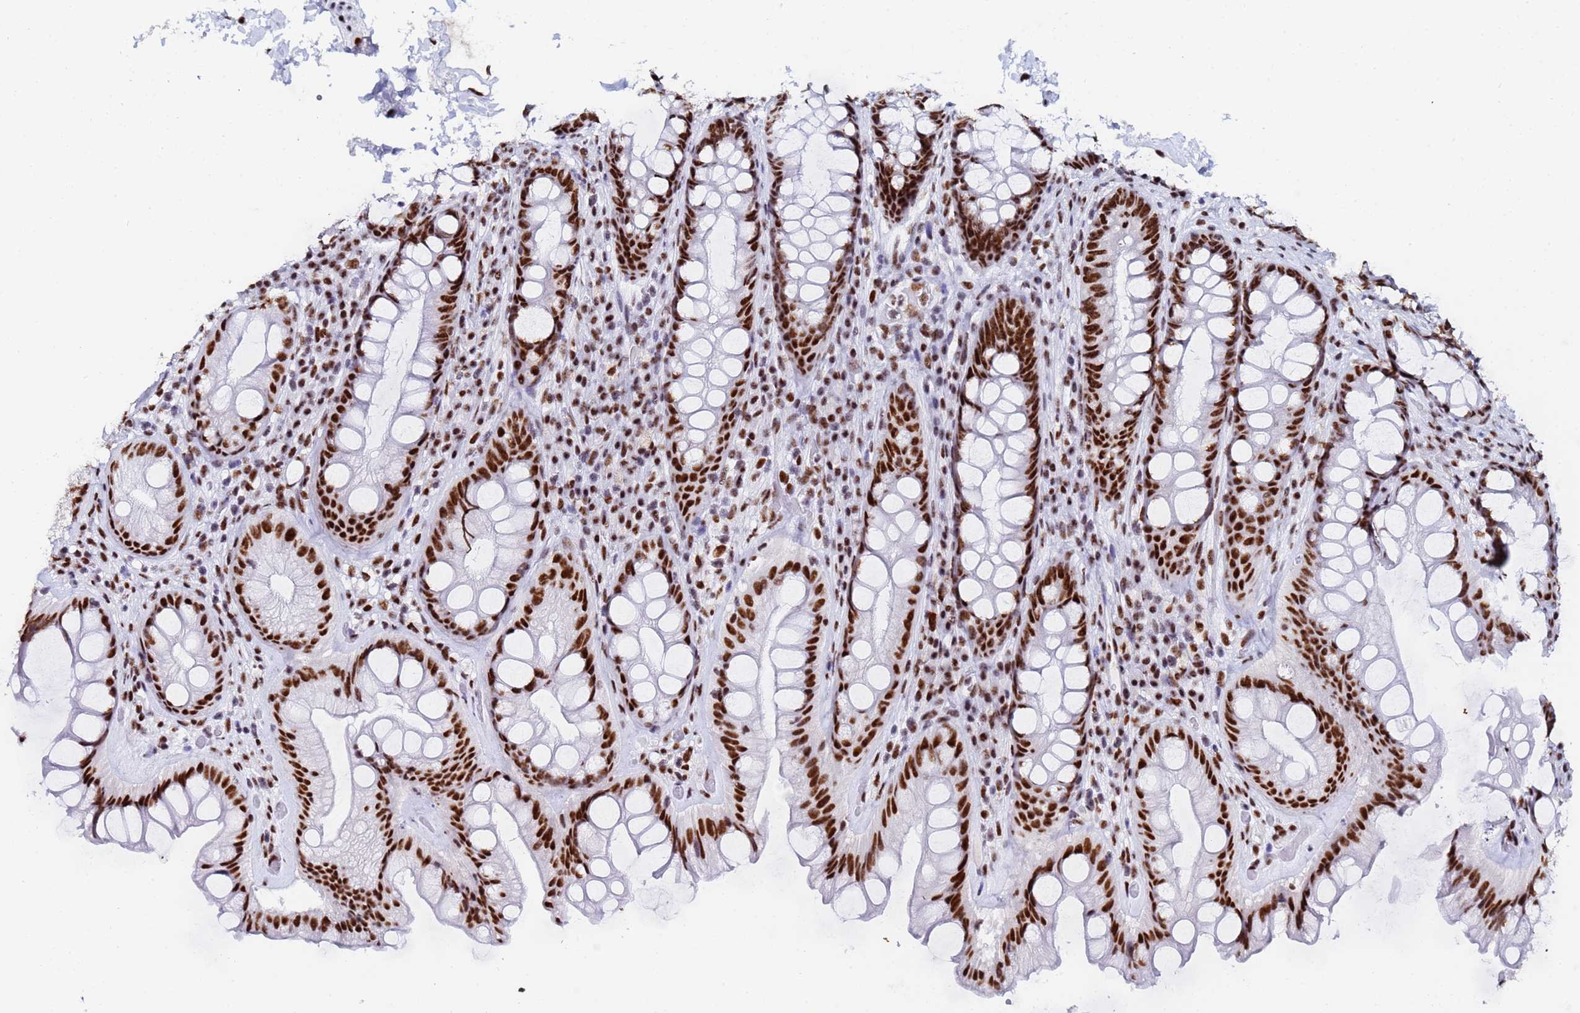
{"staining": {"intensity": "strong", "quantity": ">75%", "location": "nuclear"}, "tissue": "rectum", "cell_type": "Glandular cells", "image_type": "normal", "snomed": [{"axis": "morphology", "description": "Normal tissue, NOS"}, {"axis": "topography", "description": "Rectum"}], "caption": "Immunohistochemical staining of unremarkable human rectum displays strong nuclear protein positivity in approximately >75% of glandular cells.", "gene": "SNRPA1", "patient": {"sex": "male", "age": 74}}